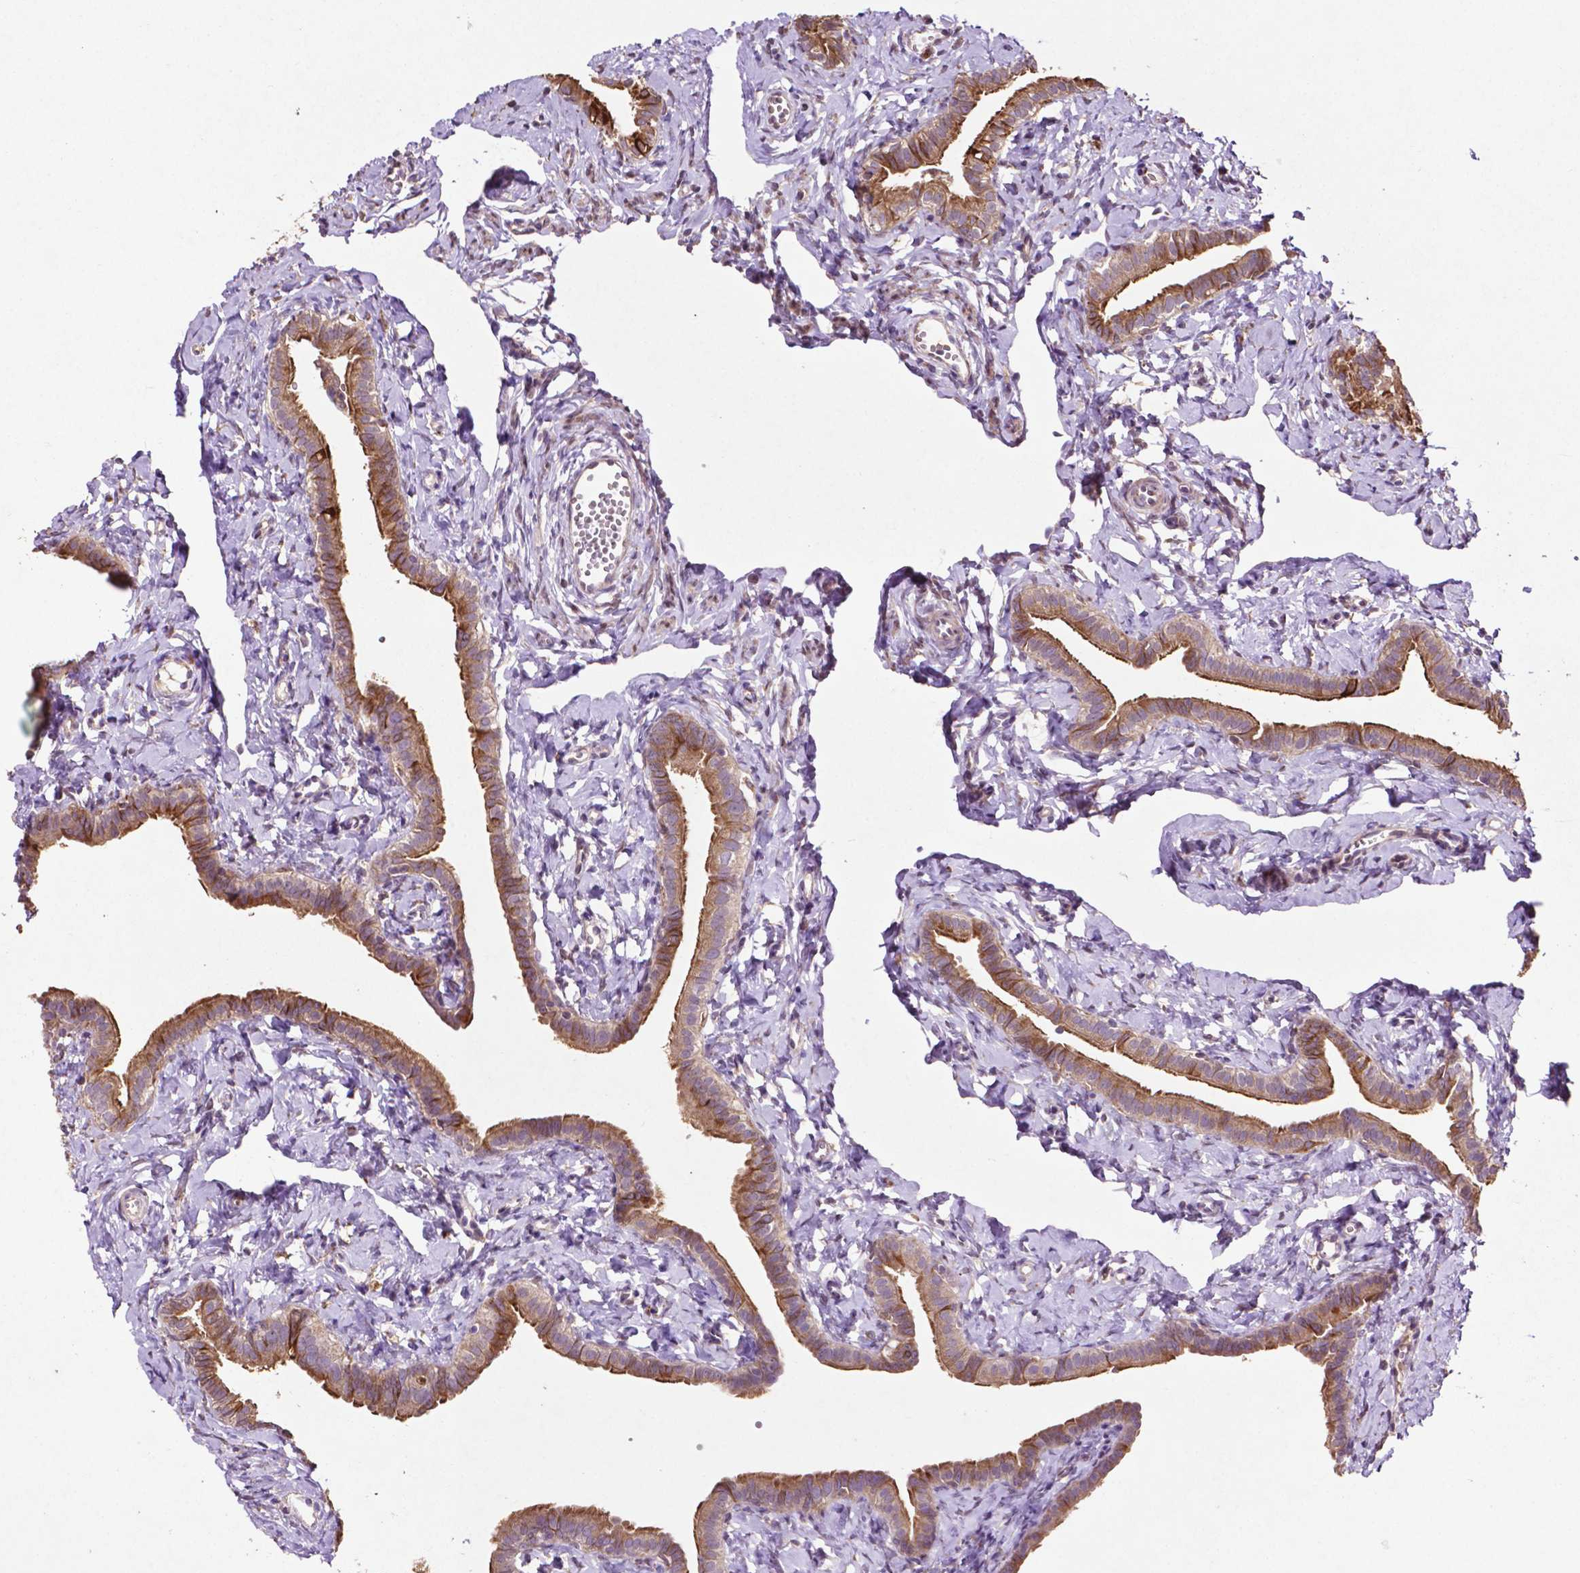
{"staining": {"intensity": "strong", "quantity": ">75%", "location": "cytoplasmic/membranous"}, "tissue": "fallopian tube", "cell_type": "Glandular cells", "image_type": "normal", "snomed": [{"axis": "morphology", "description": "Normal tissue, NOS"}, {"axis": "topography", "description": "Fallopian tube"}], "caption": "This is an image of immunohistochemistry staining of normal fallopian tube, which shows strong expression in the cytoplasmic/membranous of glandular cells.", "gene": "MBTPS1", "patient": {"sex": "female", "age": 41}}